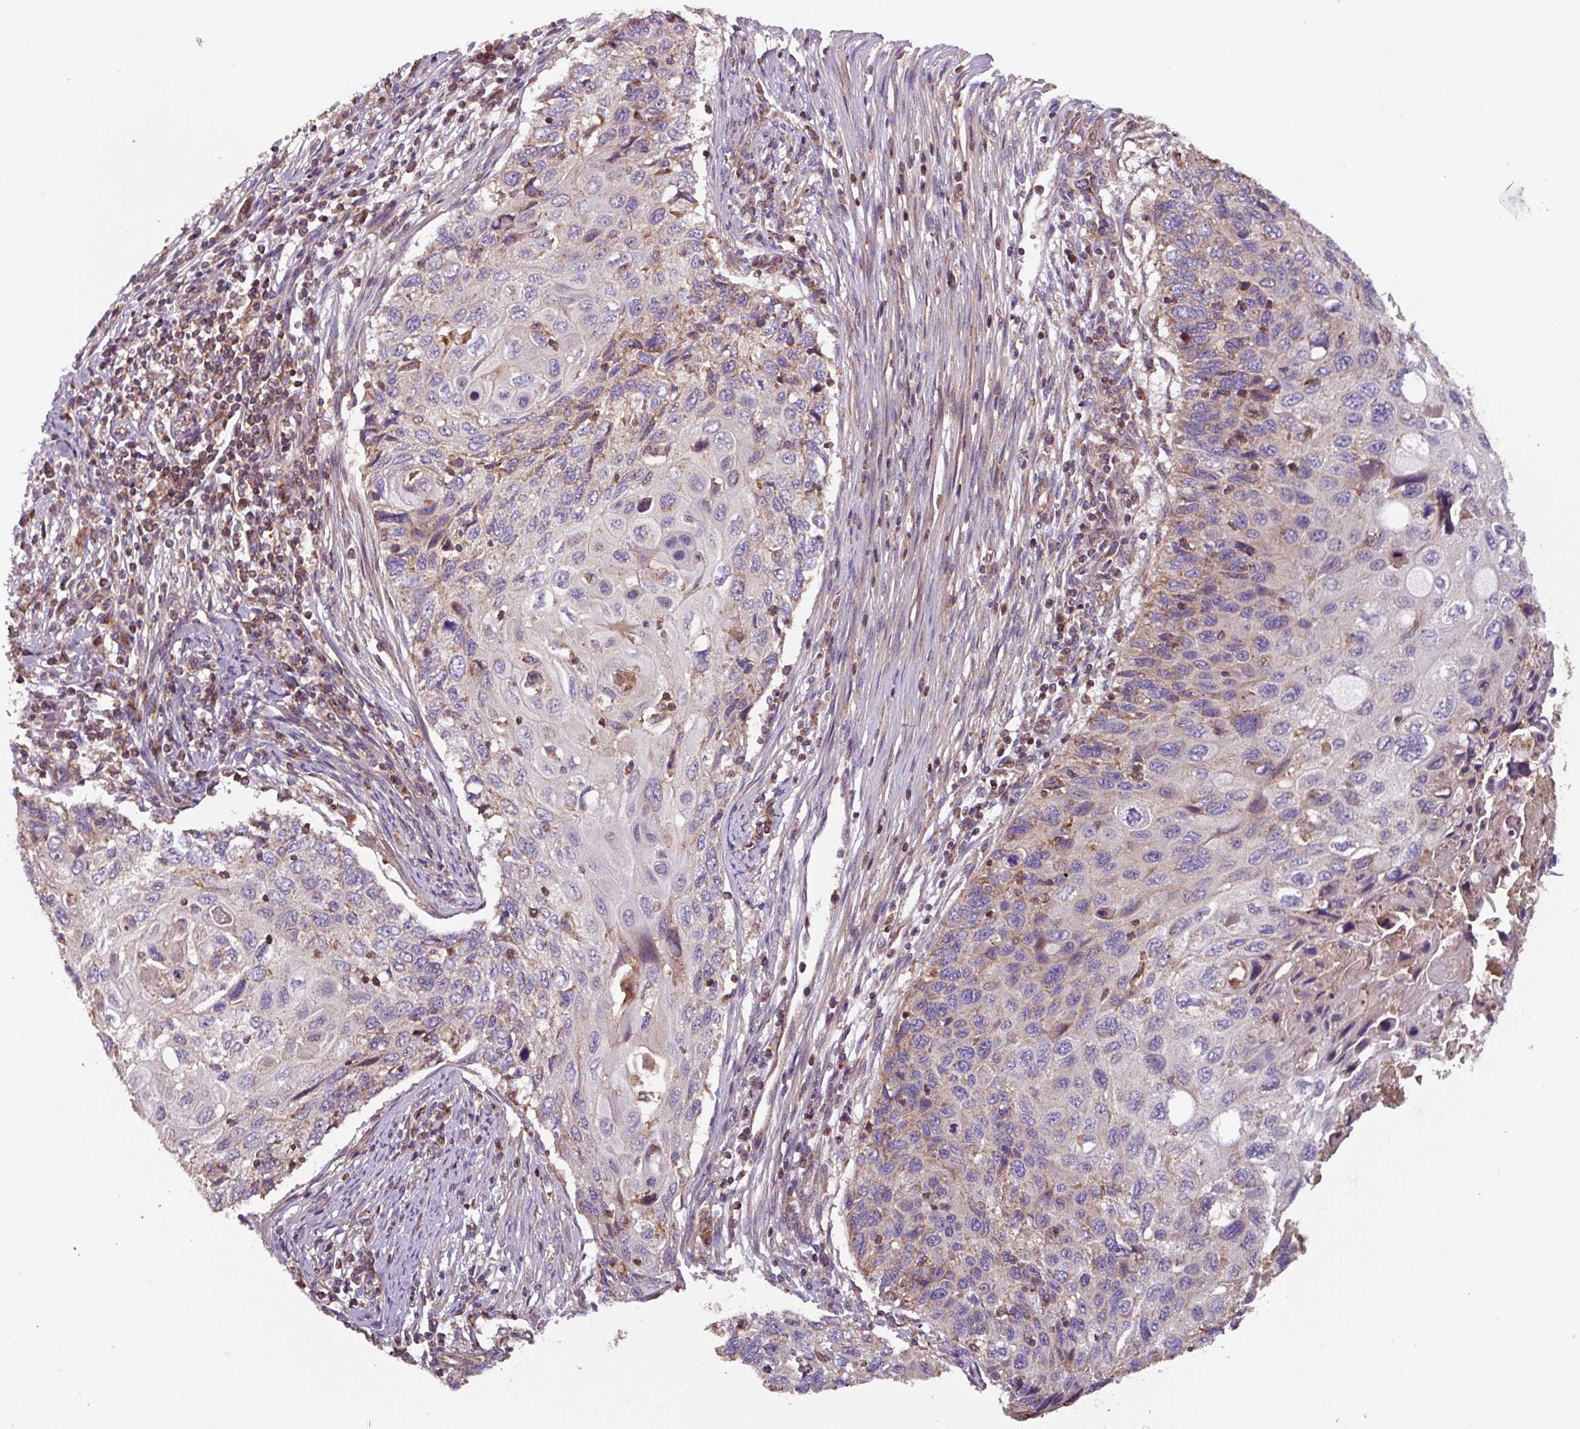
{"staining": {"intensity": "weak", "quantity": "25%-75%", "location": "cytoplasmic/membranous"}, "tissue": "cervical cancer", "cell_type": "Tumor cells", "image_type": "cancer", "snomed": [{"axis": "morphology", "description": "Squamous cell carcinoma, NOS"}, {"axis": "topography", "description": "Cervix"}], "caption": "Immunohistochemistry micrograph of neoplastic tissue: cervical squamous cell carcinoma stained using immunohistochemistry exhibits low levels of weak protein expression localized specifically in the cytoplasmic/membranous of tumor cells, appearing as a cytoplasmic/membranous brown color.", "gene": "PLEKHD1", "patient": {"sex": "female", "age": 70}}